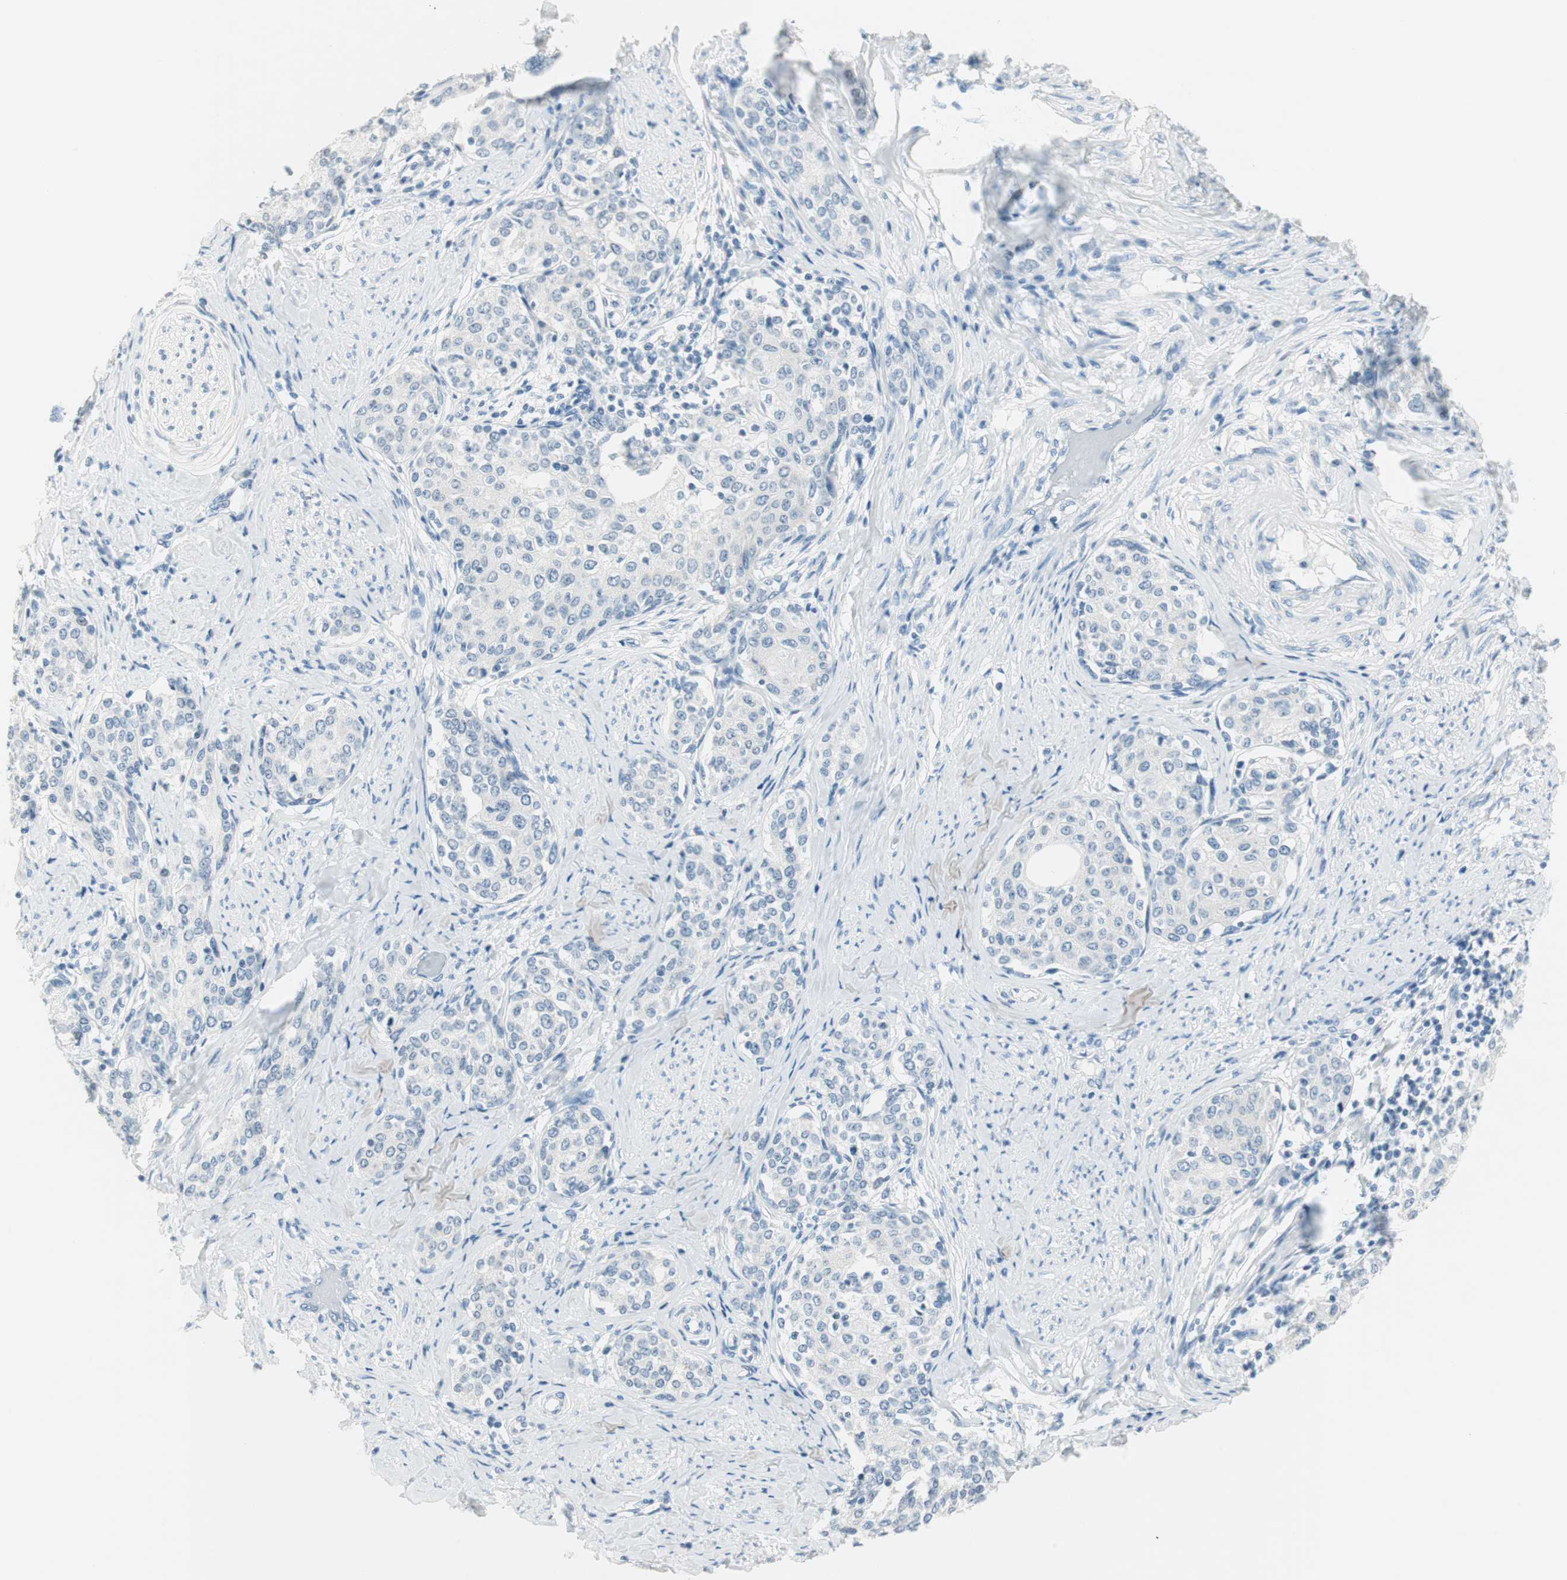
{"staining": {"intensity": "negative", "quantity": "none", "location": "none"}, "tissue": "cervical cancer", "cell_type": "Tumor cells", "image_type": "cancer", "snomed": [{"axis": "morphology", "description": "Squamous cell carcinoma, NOS"}, {"axis": "morphology", "description": "Adenocarcinoma, NOS"}, {"axis": "topography", "description": "Cervix"}], "caption": "An image of cervical cancer stained for a protein reveals no brown staining in tumor cells.", "gene": "HOXB13", "patient": {"sex": "female", "age": 52}}